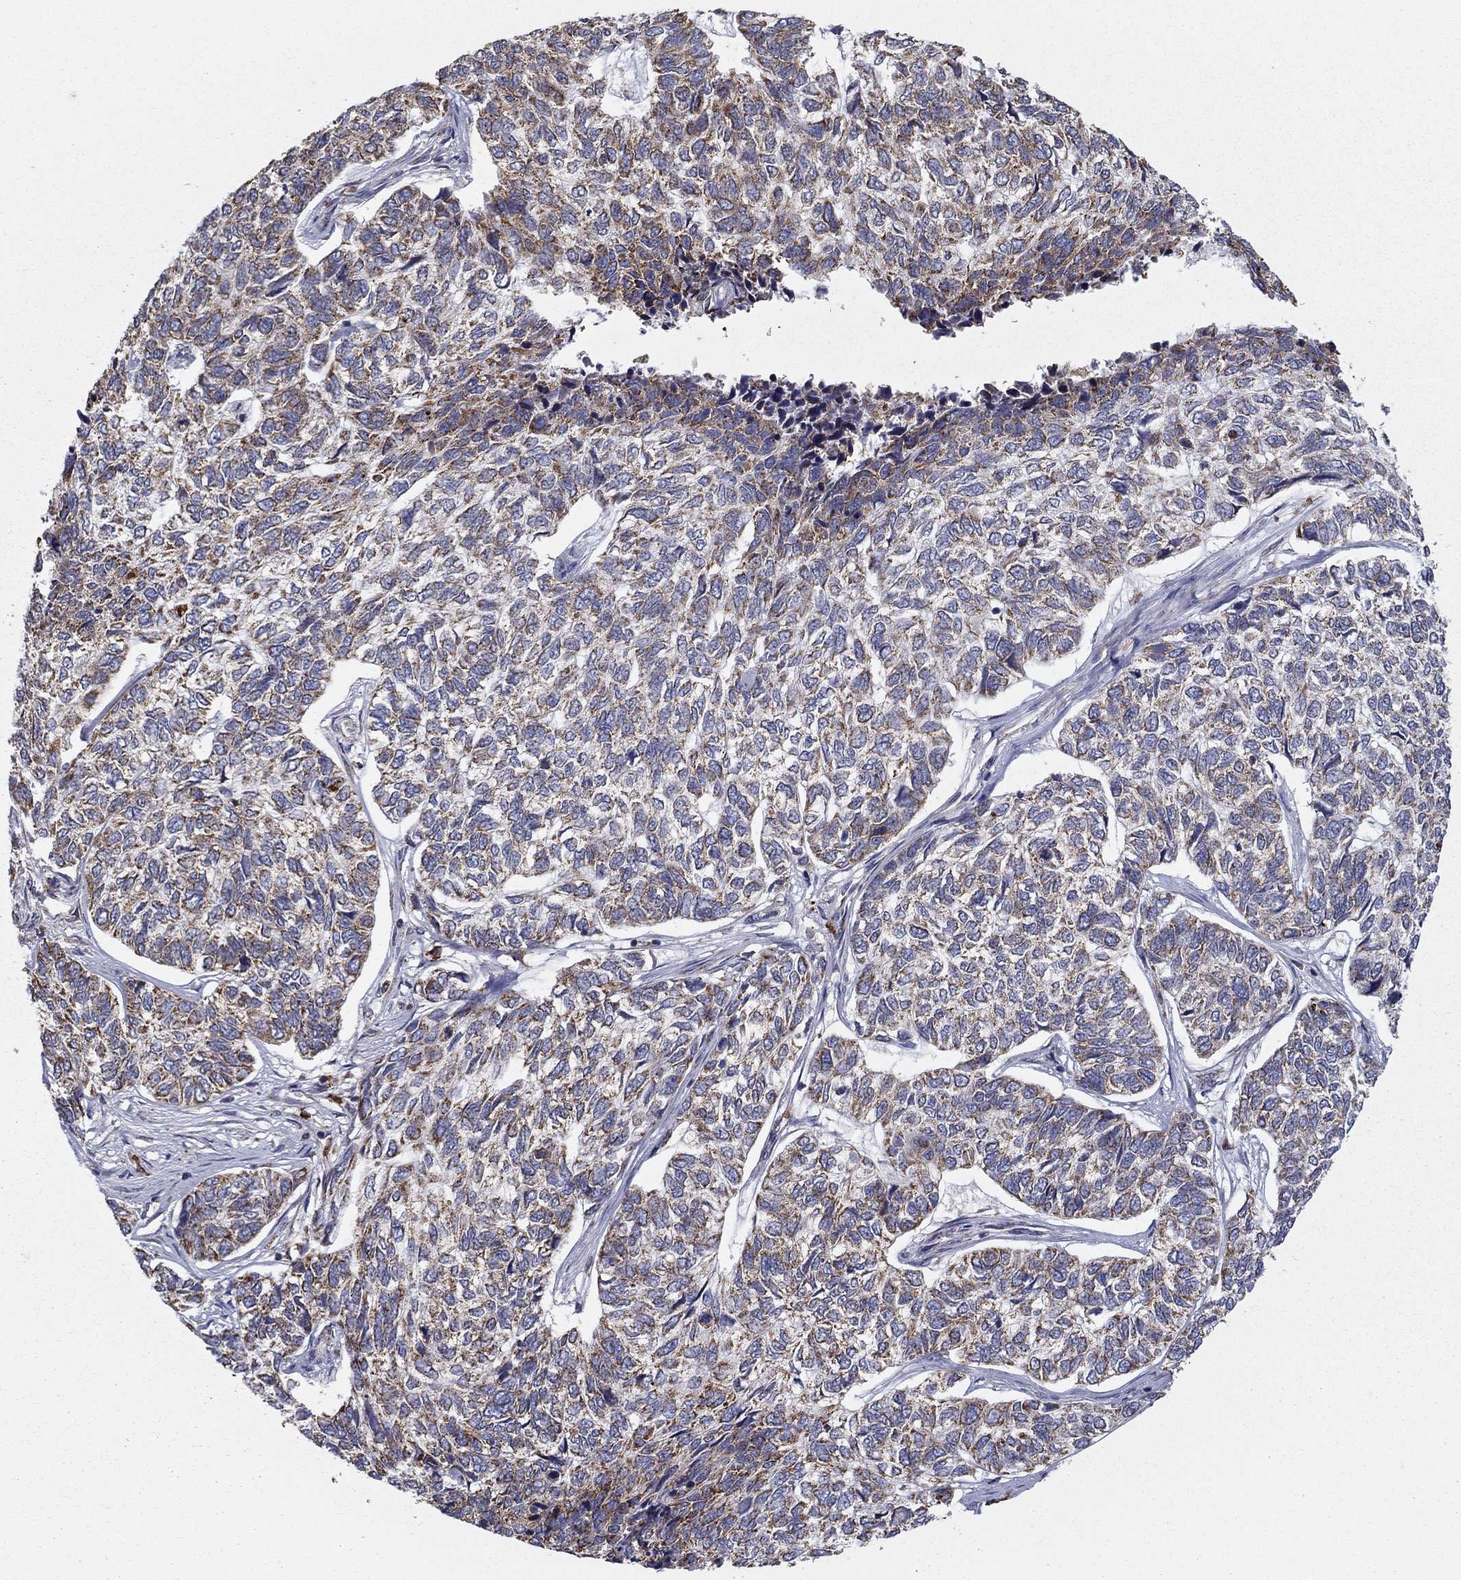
{"staining": {"intensity": "moderate", "quantity": "25%-75%", "location": "cytoplasmic/membranous"}, "tissue": "skin cancer", "cell_type": "Tumor cells", "image_type": "cancer", "snomed": [{"axis": "morphology", "description": "Basal cell carcinoma"}, {"axis": "topography", "description": "Skin"}], "caption": "Moderate cytoplasmic/membranous expression is seen in approximately 25%-75% of tumor cells in basal cell carcinoma (skin).", "gene": "PRDX4", "patient": {"sex": "female", "age": 65}}